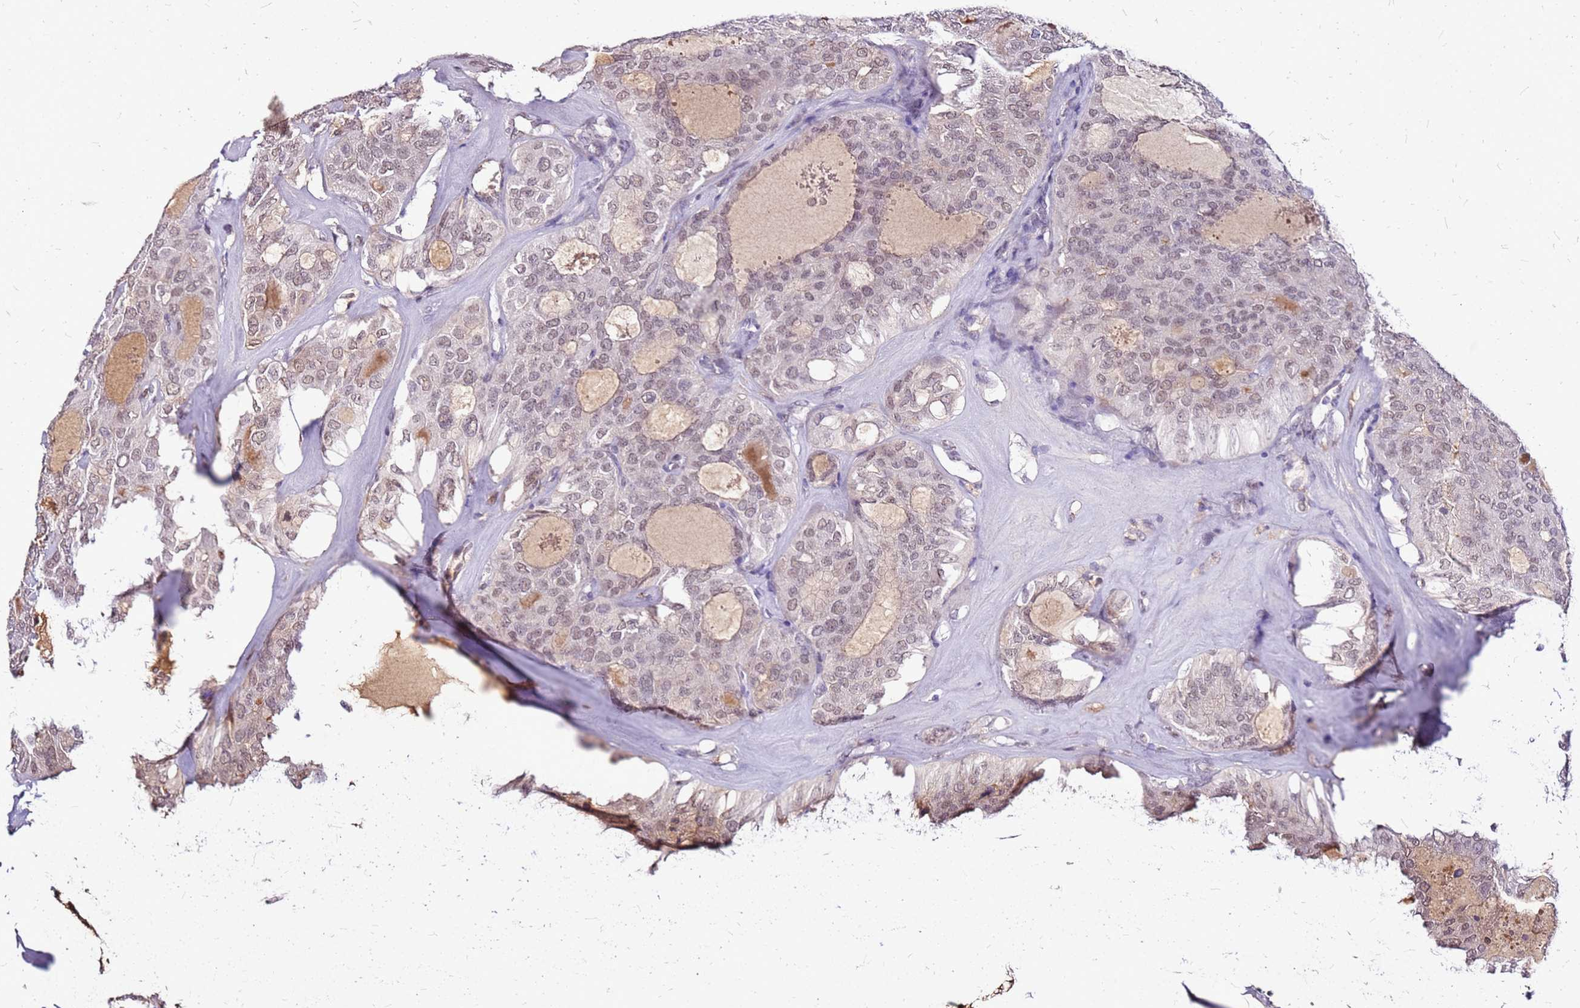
{"staining": {"intensity": "weak", "quantity": "25%-75%", "location": "nuclear"}, "tissue": "thyroid cancer", "cell_type": "Tumor cells", "image_type": "cancer", "snomed": [{"axis": "morphology", "description": "Follicular adenoma carcinoma, NOS"}, {"axis": "topography", "description": "Thyroid gland"}], "caption": "Immunohistochemistry (IHC) photomicrograph of thyroid cancer stained for a protein (brown), which reveals low levels of weak nuclear positivity in approximately 25%-75% of tumor cells.", "gene": "ALDH1A3", "patient": {"sex": "male", "age": 75}}